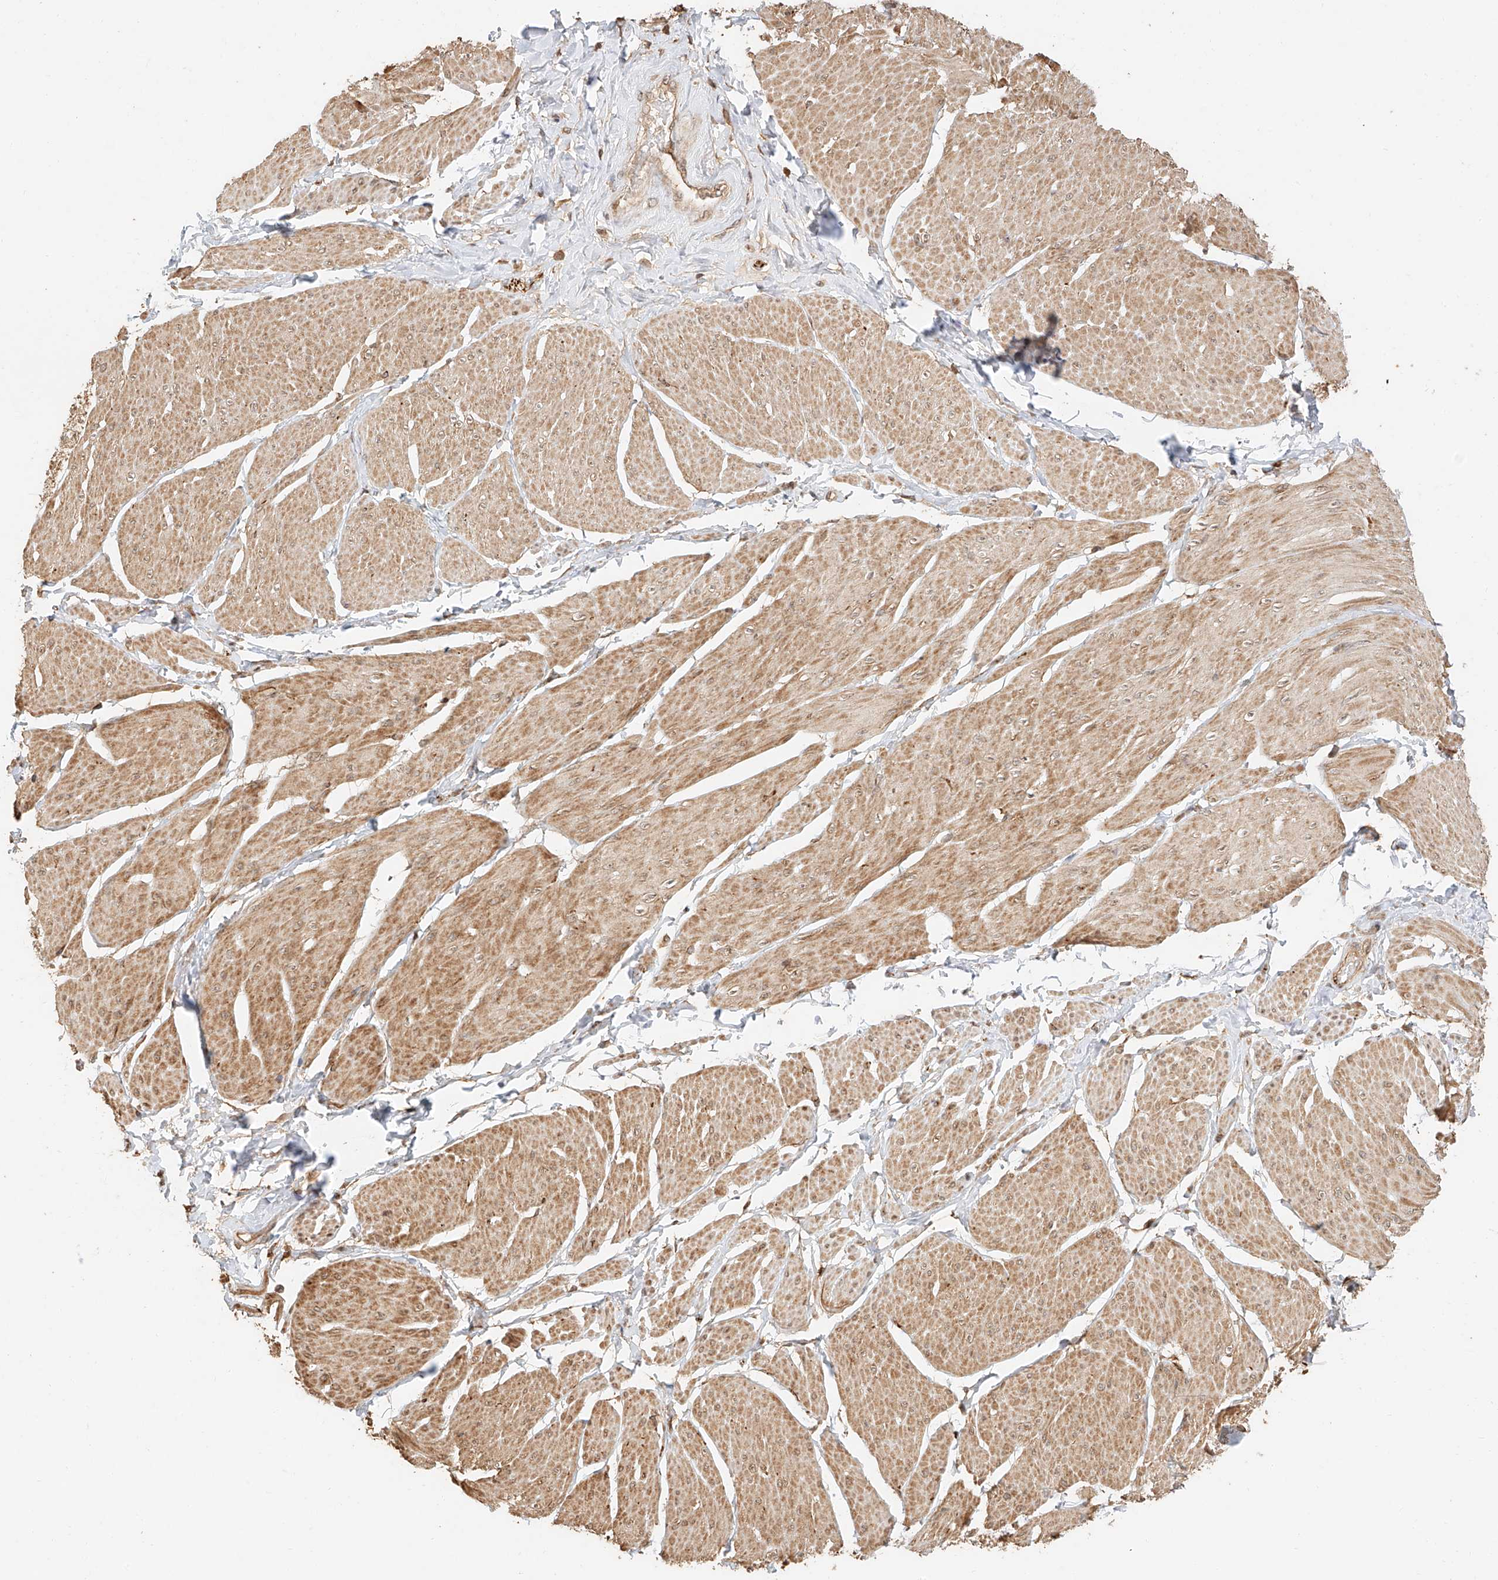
{"staining": {"intensity": "moderate", "quantity": ">75%", "location": "cytoplasmic/membranous"}, "tissue": "smooth muscle", "cell_type": "Smooth muscle cells", "image_type": "normal", "snomed": [{"axis": "morphology", "description": "Urothelial carcinoma, High grade"}, {"axis": "topography", "description": "Urinary bladder"}], "caption": "IHC (DAB (3,3'-diaminobenzidine)) staining of unremarkable smooth muscle displays moderate cytoplasmic/membranous protein staining in approximately >75% of smooth muscle cells.", "gene": "NAP1L1", "patient": {"sex": "male", "age": 46}}